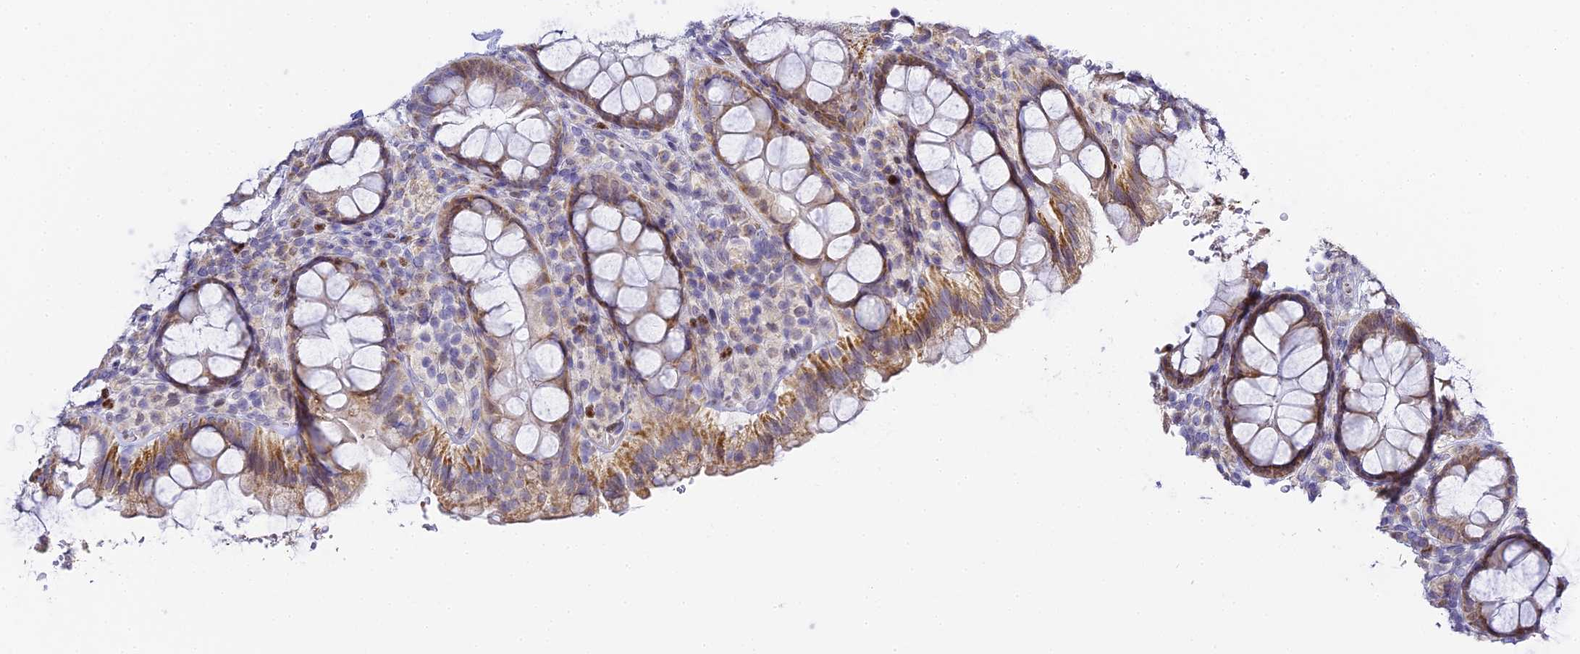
{"staining": {"intensity": "moderate", "quantity": "25%-75%", "location": "cytoplasmic/membranous"}, "tissue": "rectum", "cell_type": "Glandular cells", "image_type": "normal", "snomed": [{"axis": "morphology", "description": "Normal tissue, NOS"}, {"axis": "topography", "description": "Rectum"}], "caption": "This photomicrograph displays immunohistochemistry staining of normal rectum, with medium moderate cytoplasmic/membranous staining in approximately 25%-75% of glandular cells.", "gene": "SERP1", "patient": {"sex": "male", "age": 83}}